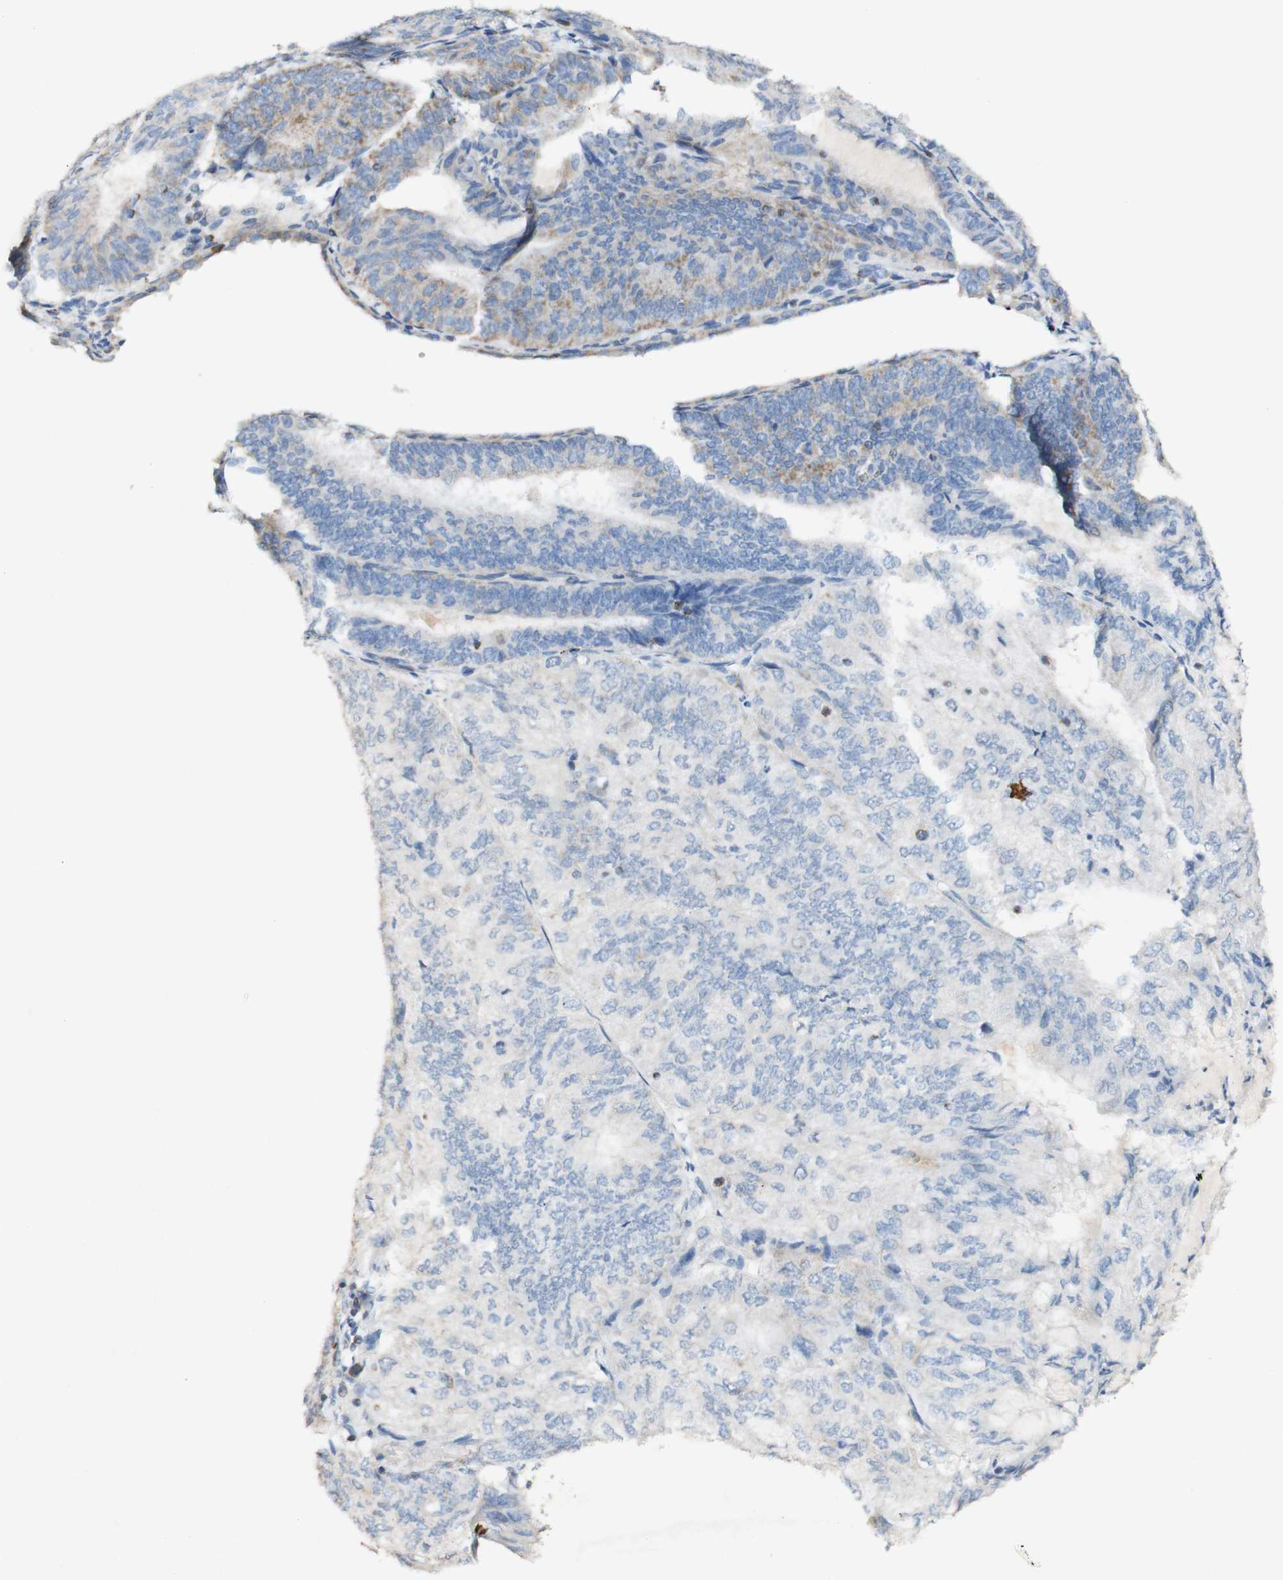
{"staining": {"intensity": "weak", "quantity": "<25%", "location": "cytoplasmic/membranous"}, "tissue": "endometrial cancer", "cell_type": "Tumor cells", "image_type": "cancer", "snomed": [{"axis": "morphology", "description": "Adenocarcinoma, NOS"}, {"axis": "topography", "description": "Endometrium"}], "caption": "This histopathology image is of endometrial cancer stained with IHC to label a protein in brown with the nuclei are counter-stained blue. There is no staining in tumor cells.", "gene": "OXCT1", "patient": {"sex": "female", "age": 81}}